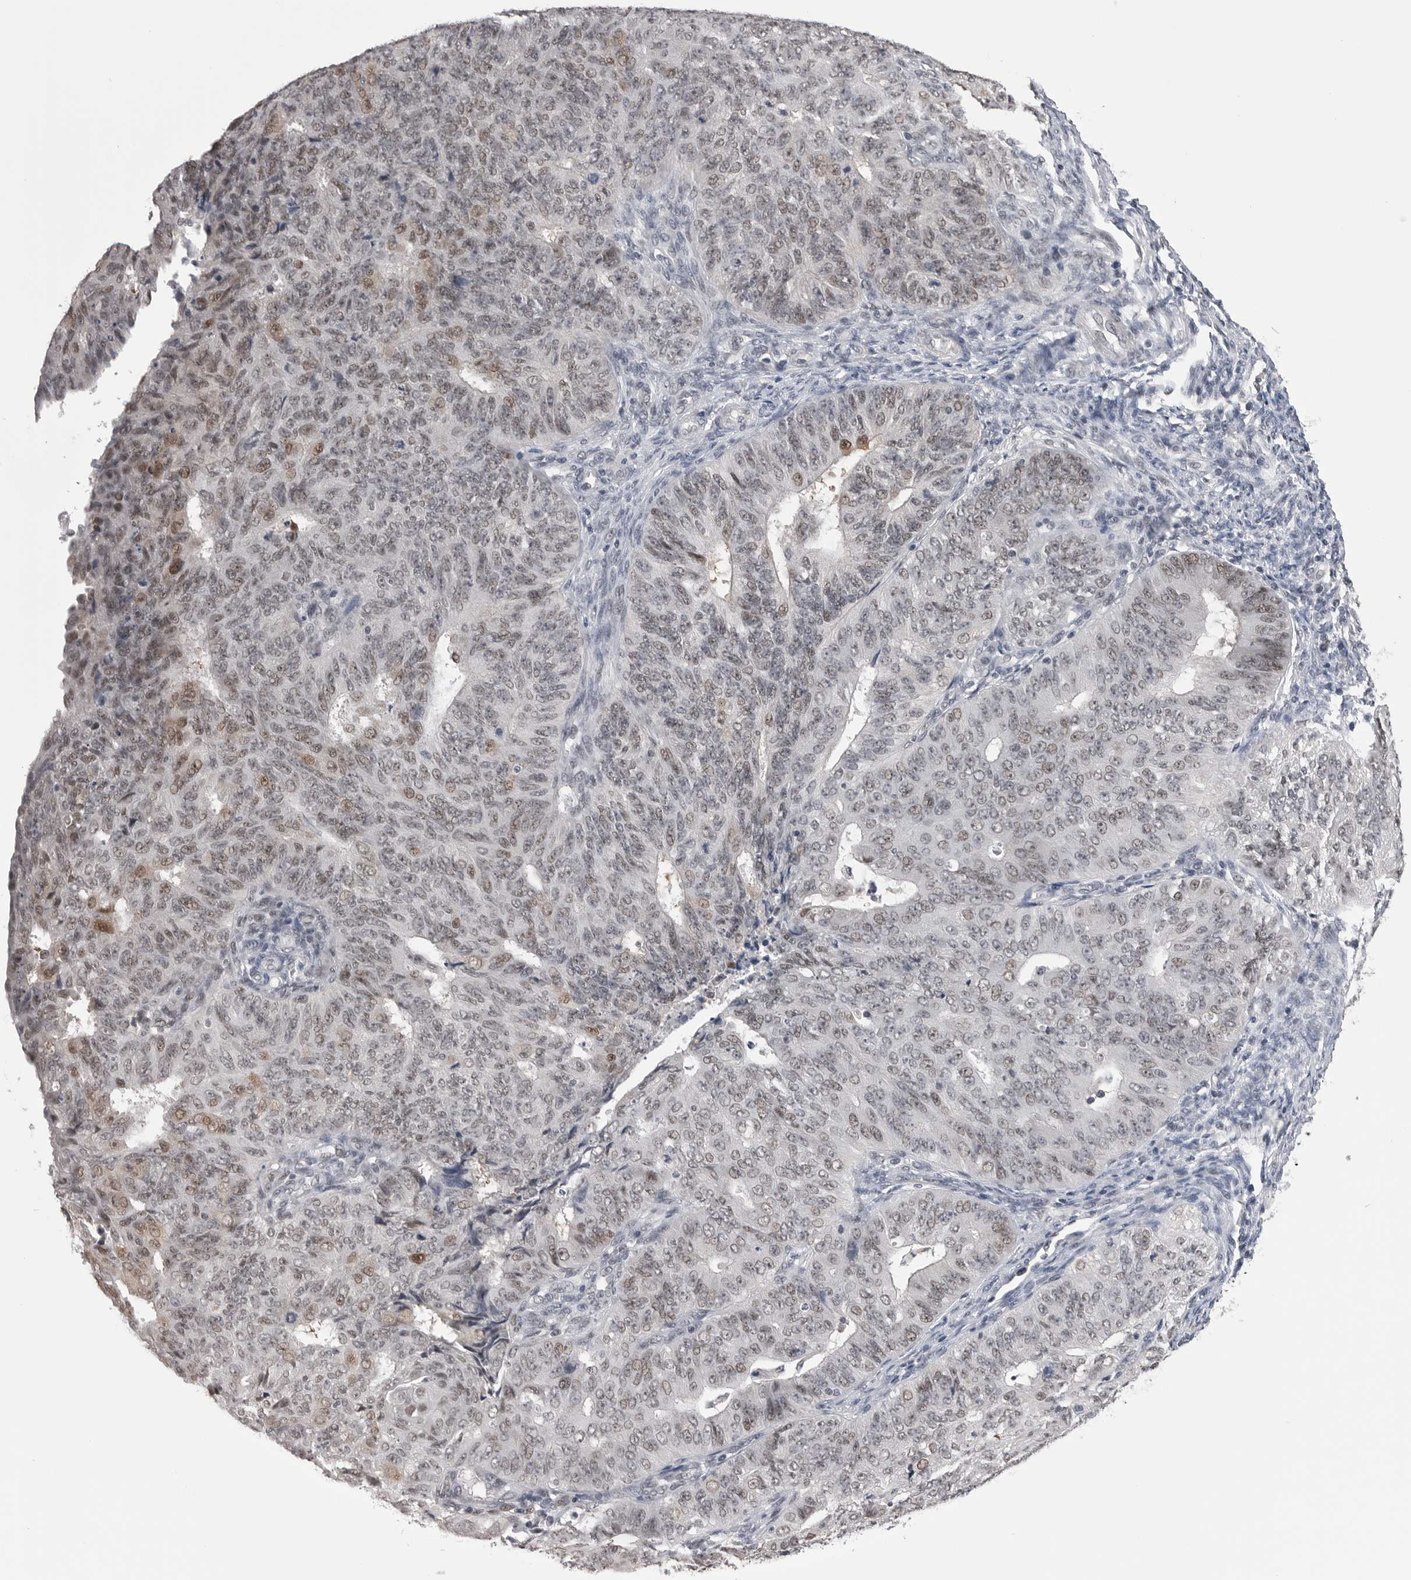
{"staining": {"intensity": "weak", "quantity": ">75%", "location": "nuclear"}, "tissue": "endometrial cancer", "cell_type": "Tumor cells", "image_type": "cancer", "snomed": [{"axis": "morphology", "description": "Adenocarcinoma, NOS"}, {"axis": "topography", "description": "Endometrium"}], "caption": "A brown stain shows weak nuclear positivity of a protein in human adenocarcinoma (endometrial) tumor cells. (Brightfield microscopy of DAB IHC at high magnification).", "gene": "DLG2", "patient": {"sex": "female", "age": 32}}